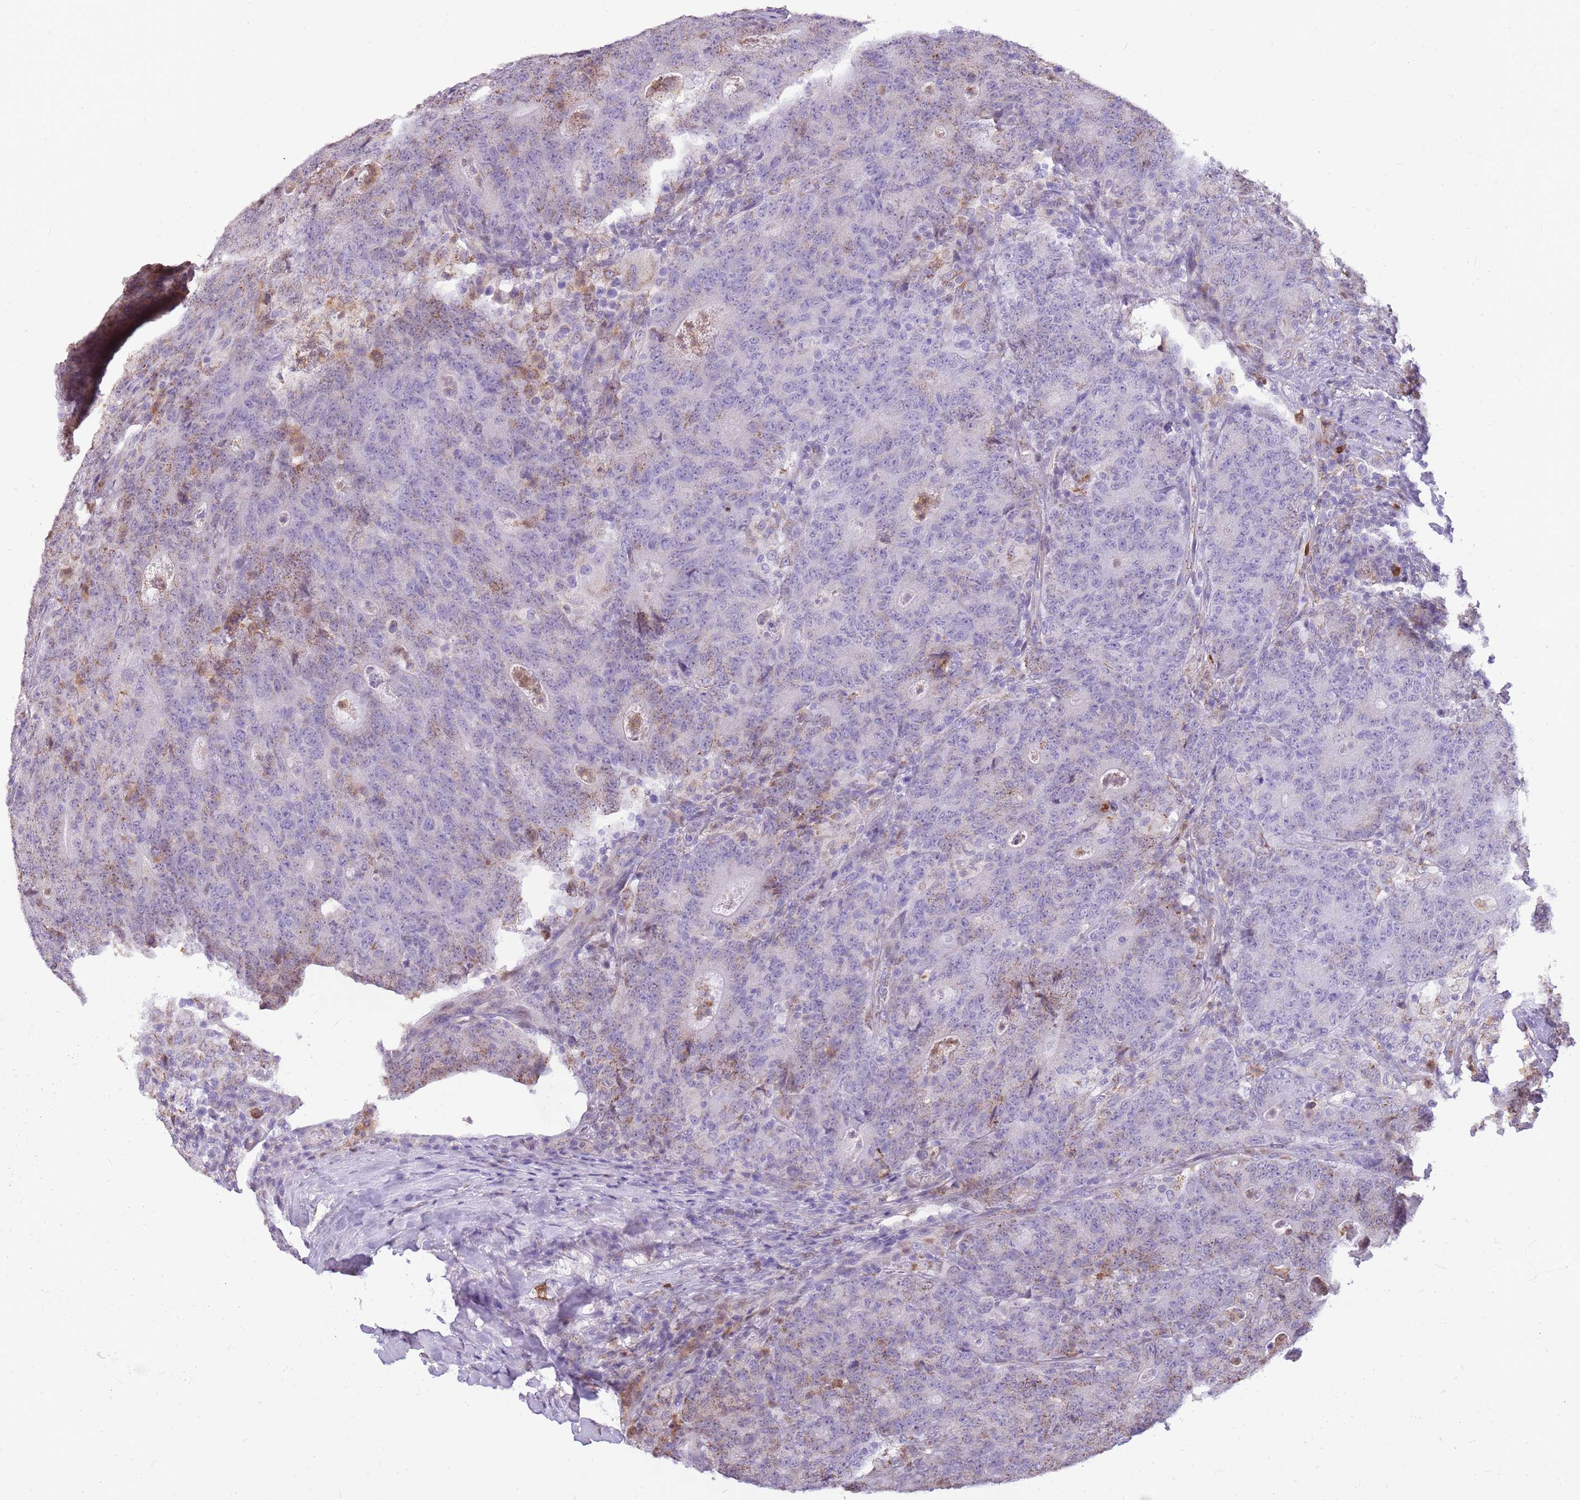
{"staining": {"intensity": "weak", "quantity": "<25%", "location": "cytoplasmic/membranous"}, "tissue": "colorectal cancer", "cell_type": "Tumor cells", "image_type": "cancer", "snomed": [{"axis": "morphology", "description": "Adenocarcinoma, NOS"}, {"axis": "topography", "description": "Colon"}], "caption": "IHC micrograph of neoplastic tissue: human adenocarcinoma (colorectal) stained with DAB (3,3'-diaminobenzidine) exhibits no significant protein expression in tumor cells.", "gene": "PCNX1", "patient": {"sex": "female", "age": 75}}